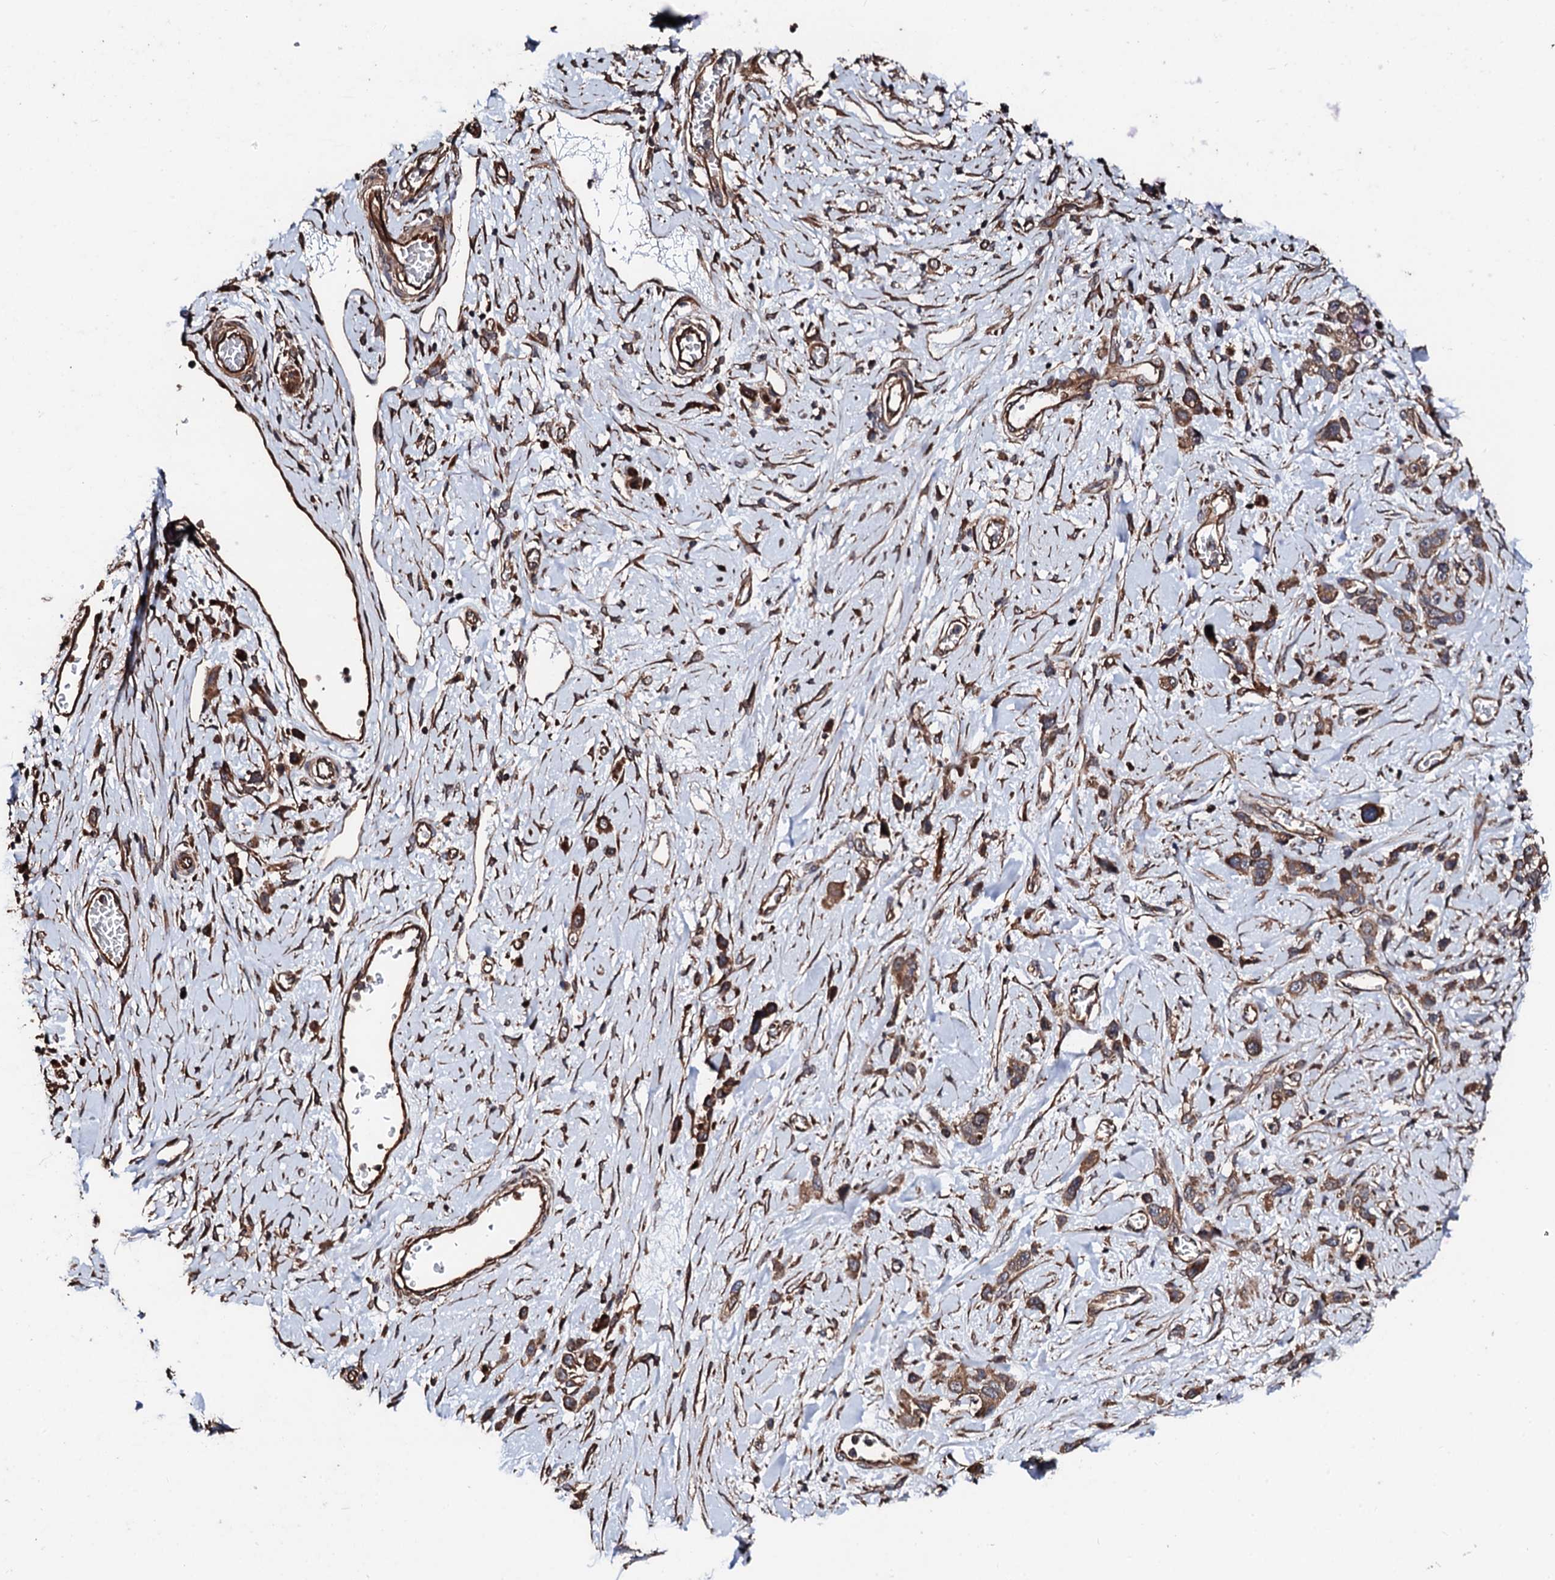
{"staining": {"intensity": "moderate", "quantity": ">75%", "location": "cytoplasmic/membranous"}, "tissue": "stomach cancer", "cell_type": "Tumor cells", "image_type": "cancer", "snomed": [{"axis": "morphology", "description": "Adenocarcinoma, NOS"}, {"axis": "morphology", "description": "Adenocarcinoma, High grade"}, {"axis": "topography", "description": "Stomach, upper"}, {"axis": "topography", "description": "Stomach, lower"}], "caption": "Stomach adenocarcinoma stained for a protein demonstrates moderate cytoplasmic/membranous positivity in tumor cells.", "gene": "CKAP5", "patient": {"sex": "female", "age": 65}}